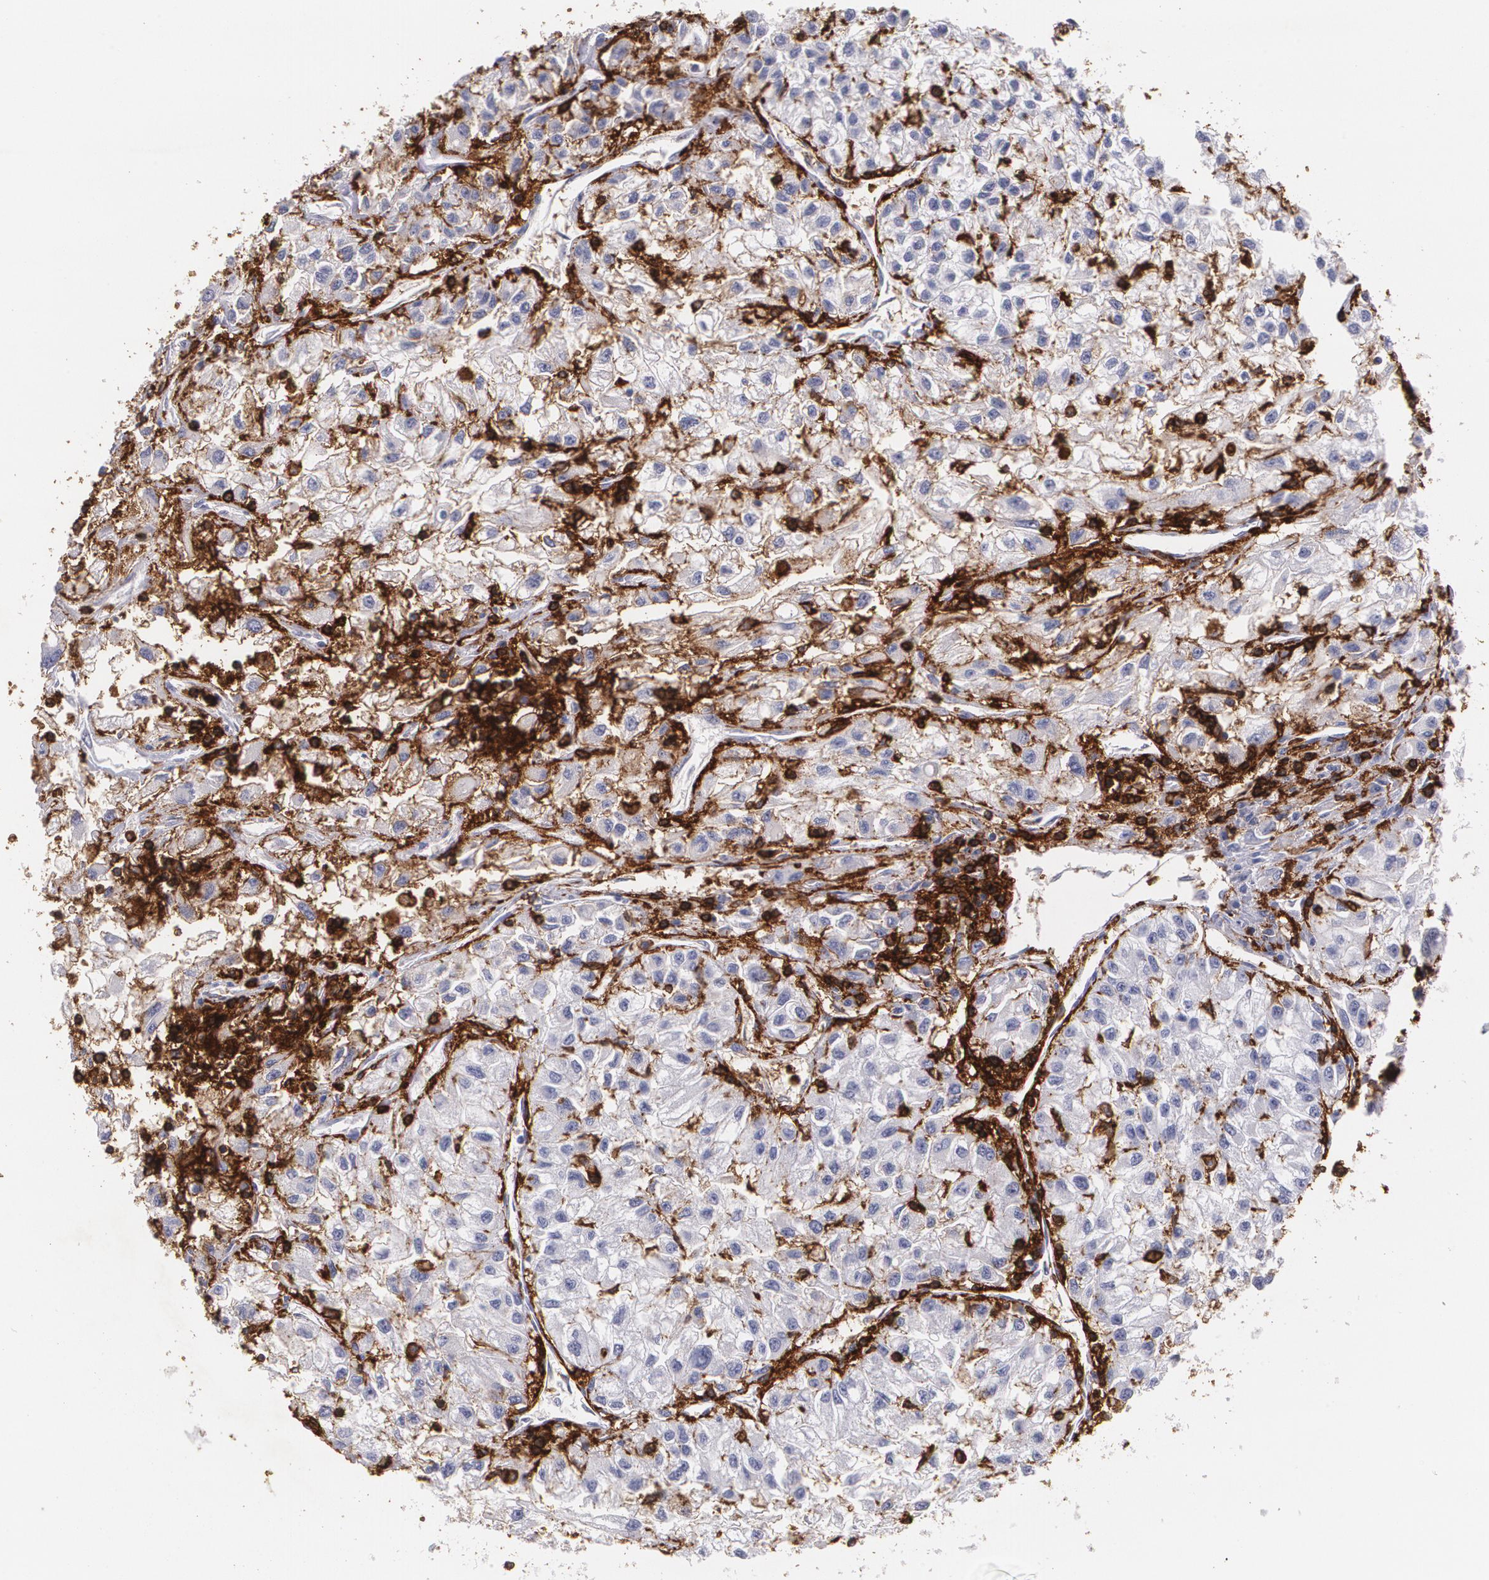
{"staining": {"intensity": "negative", "quantity": "none", "location": "none"}, "tissue": "renal cancer", "cell_type": "Tumor cells", "image_type": "cancer", "snomed": [{"axis": "morphology", "description": "Adenocarcinoma, NOS"}, {"axis": "topography", "description": "Kidney"}], "caption": "Tumor cells show no significant positivity in renal cancer (adenocarcinoma). (DAB immunohistochemistry with hematoxylin counter stain).", "gene": "PTPRC", "patient": {"sex": "male", "age": 59}}